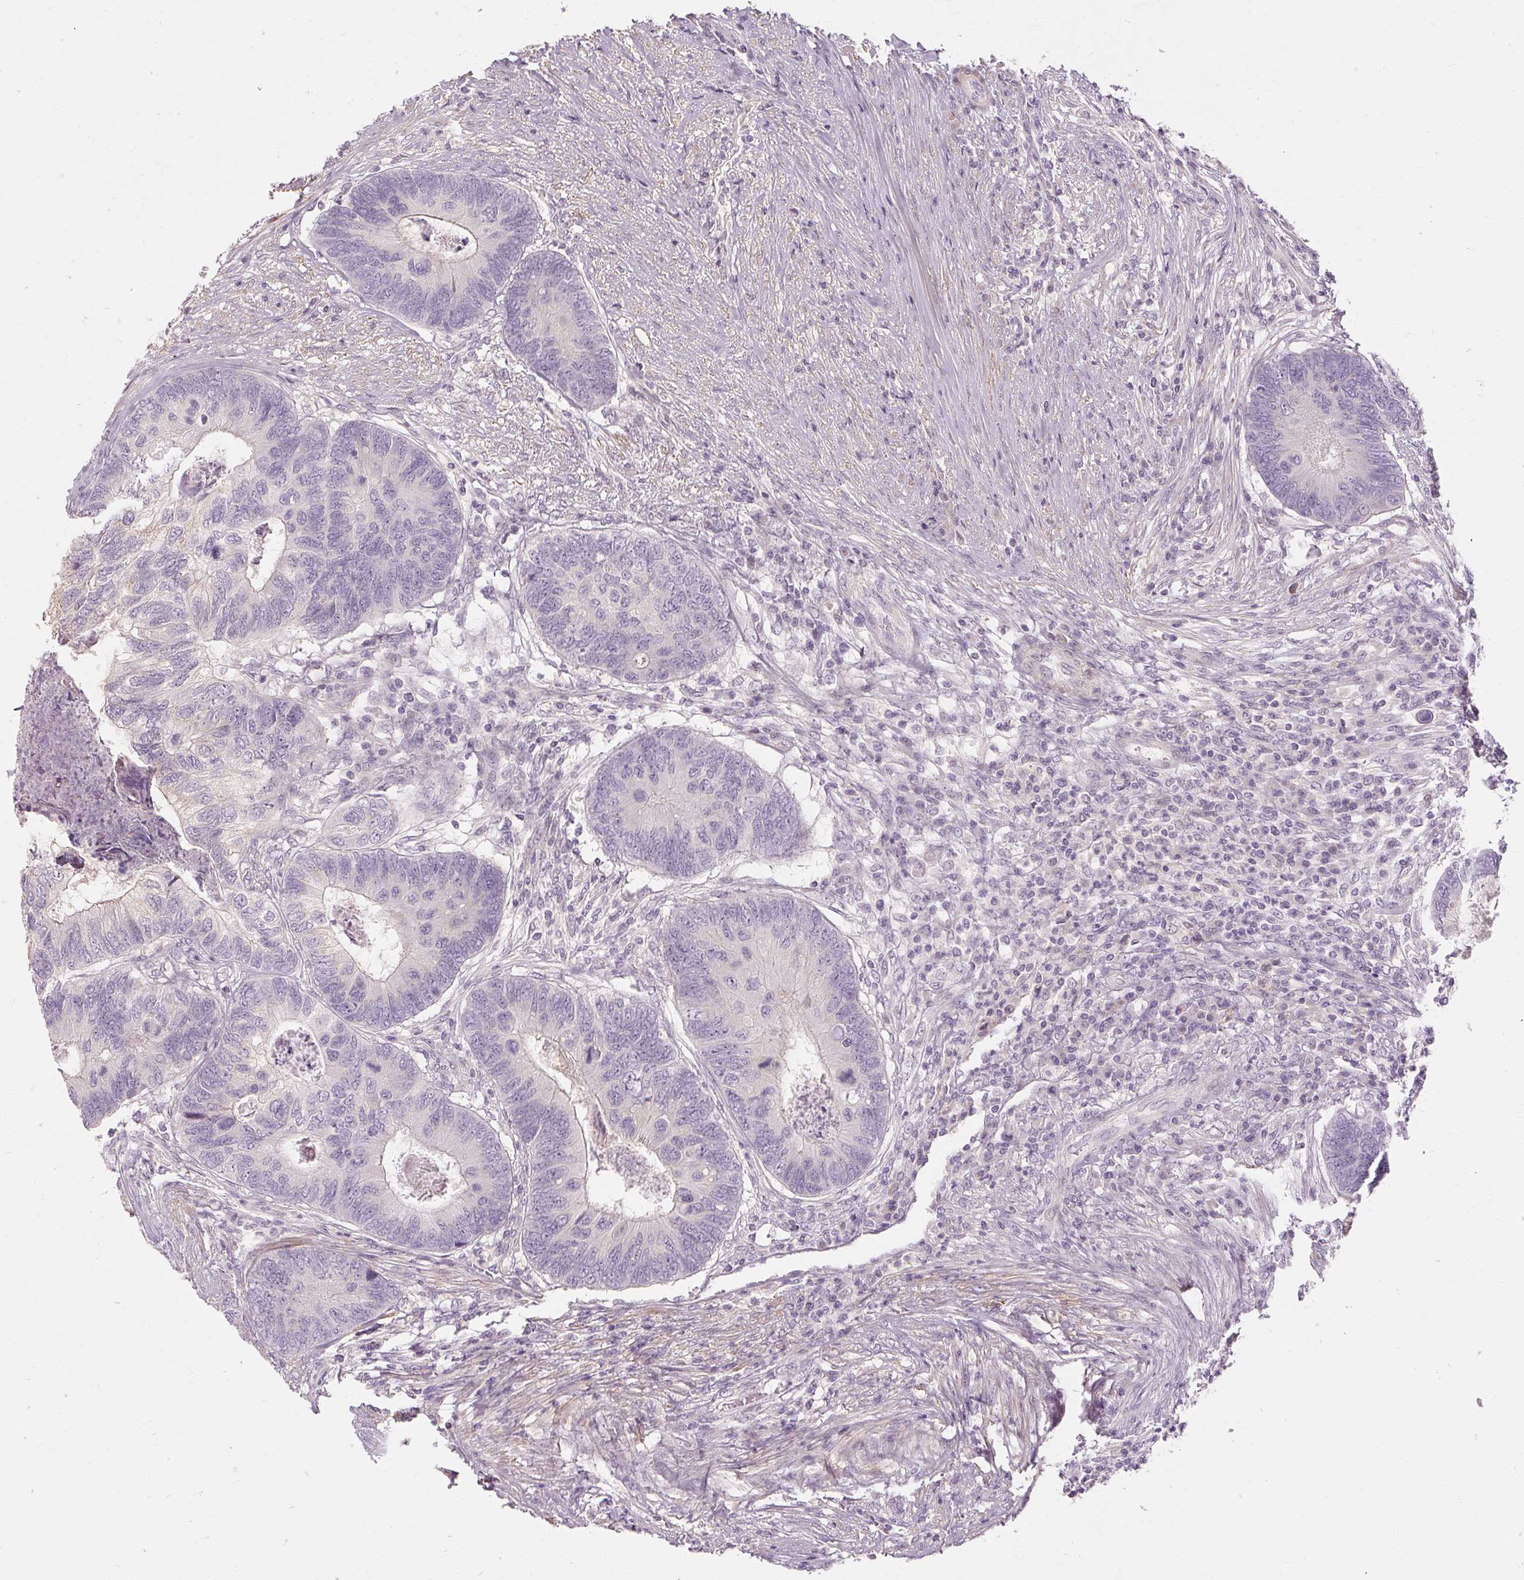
{"staining": {"intensity": "negative", "quantity": "none", "location": "none"}, "tissue": "colorectal cancer", "cell_type": "Tumor cells", "image_type": "cancer", "snomed": [{"axis": "morphology", "description": "Adenocarcinoma, NOS"}, {"axis": "topography", "description": "Colon"}], "caption": "High magnification brightfield microscopy of colorectal adenocarcinoma stained with DAB (3,3'-diaminobenzidine) (brown) and counterstained with hematoxylin (blue): tumor cells show no significant expression. (Brightfield microscopy of DAB immunohistochemistry (IHC) at high magnification).", "gene": "CAPN3", "patient": {"sex": "female", "age": 67}}